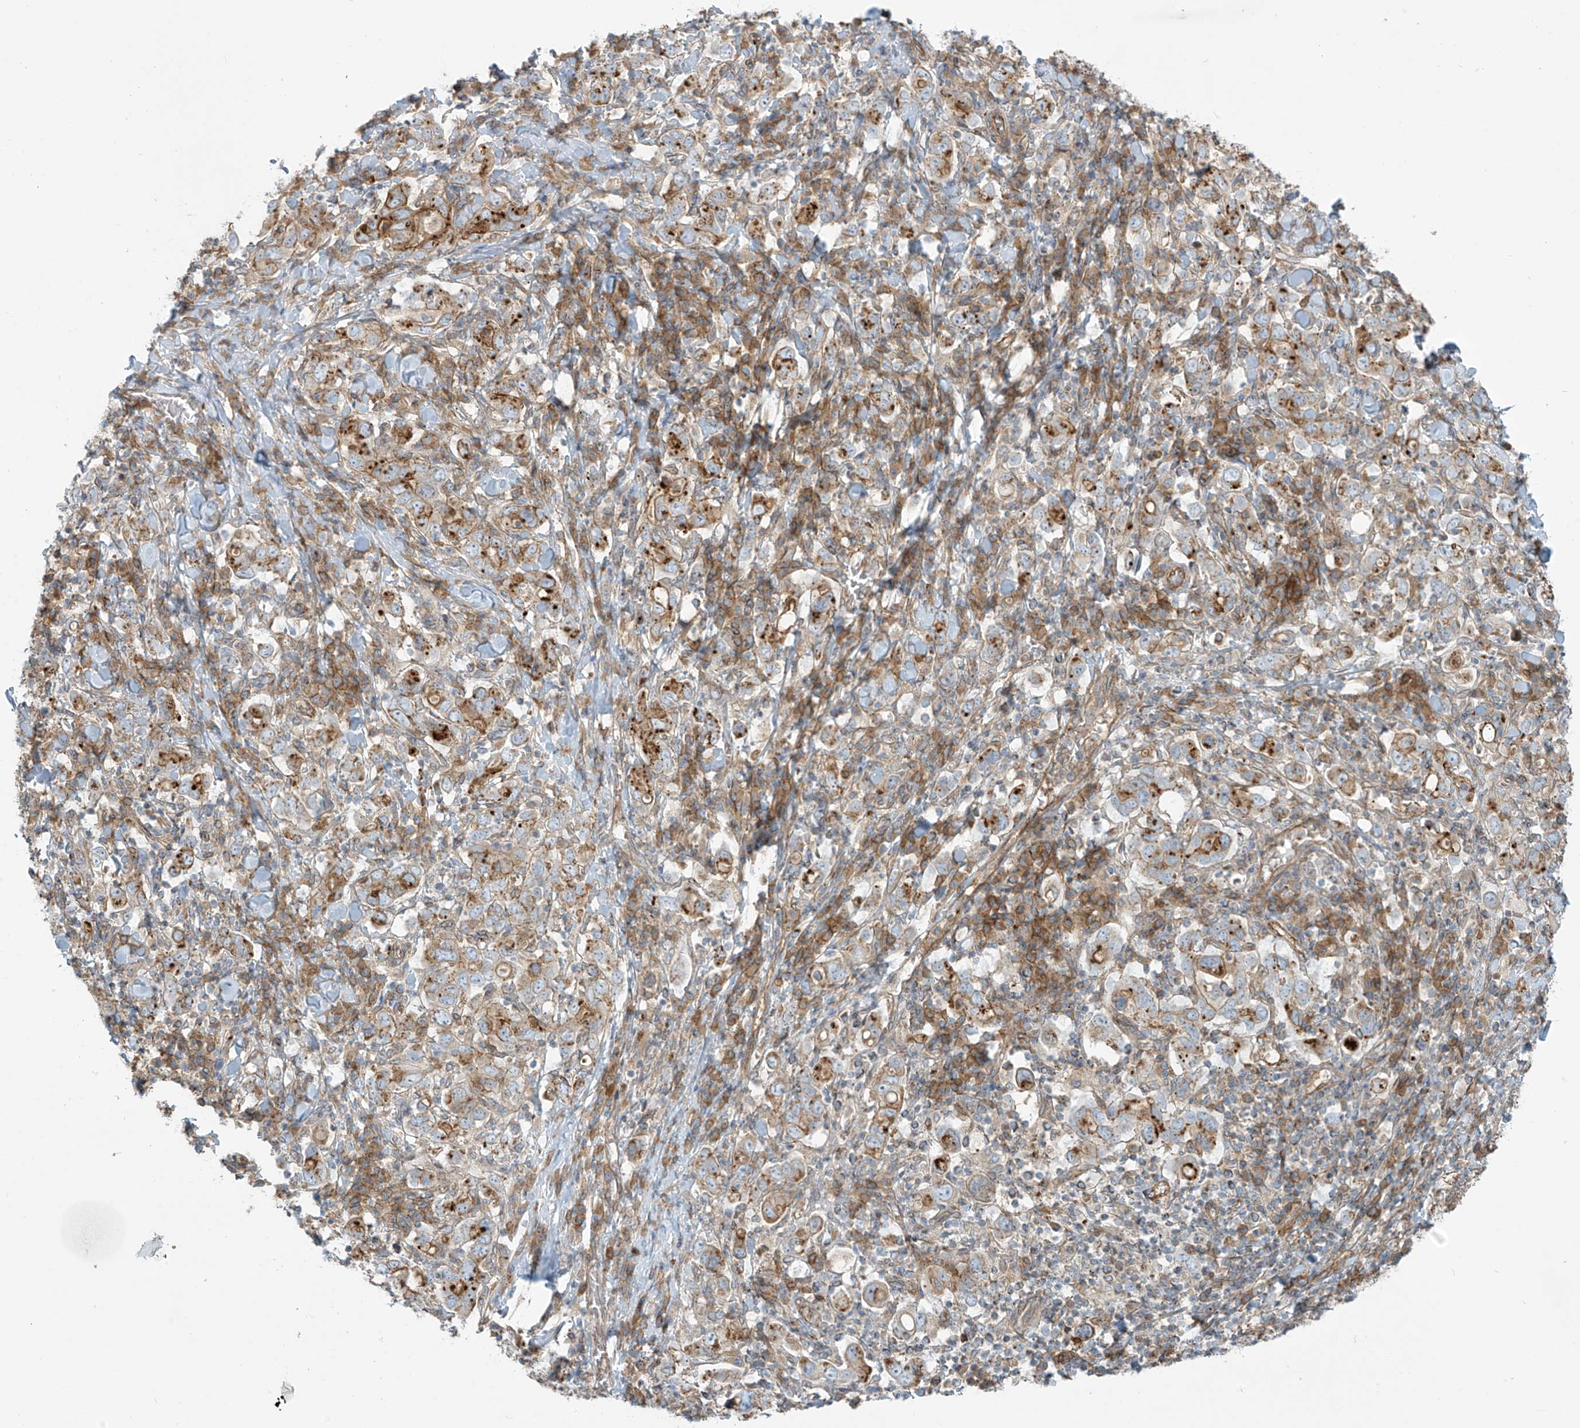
{"staining": {"intensity": "strong", "quantity": "<25%", "location": "cytoplasmic/membranous"}, "tissue": "stomach cancer", "cell_type": "Tumor cells", "image_type": "cancer", "snomed": [{"axis": "morphology", "description": "Adenocarcinoma, NOS"}, {"axis": "topography", "description": "Stomach, upper"}], "caption": "DAB immunohistochemical staining of human stomach adenocarcinoma exhibits strong cytoplasmic/membranous protein positivity in about <25% of tumor cells.", "gene": "LZTS3", "patient": {"sex": "male", "age": 62}}